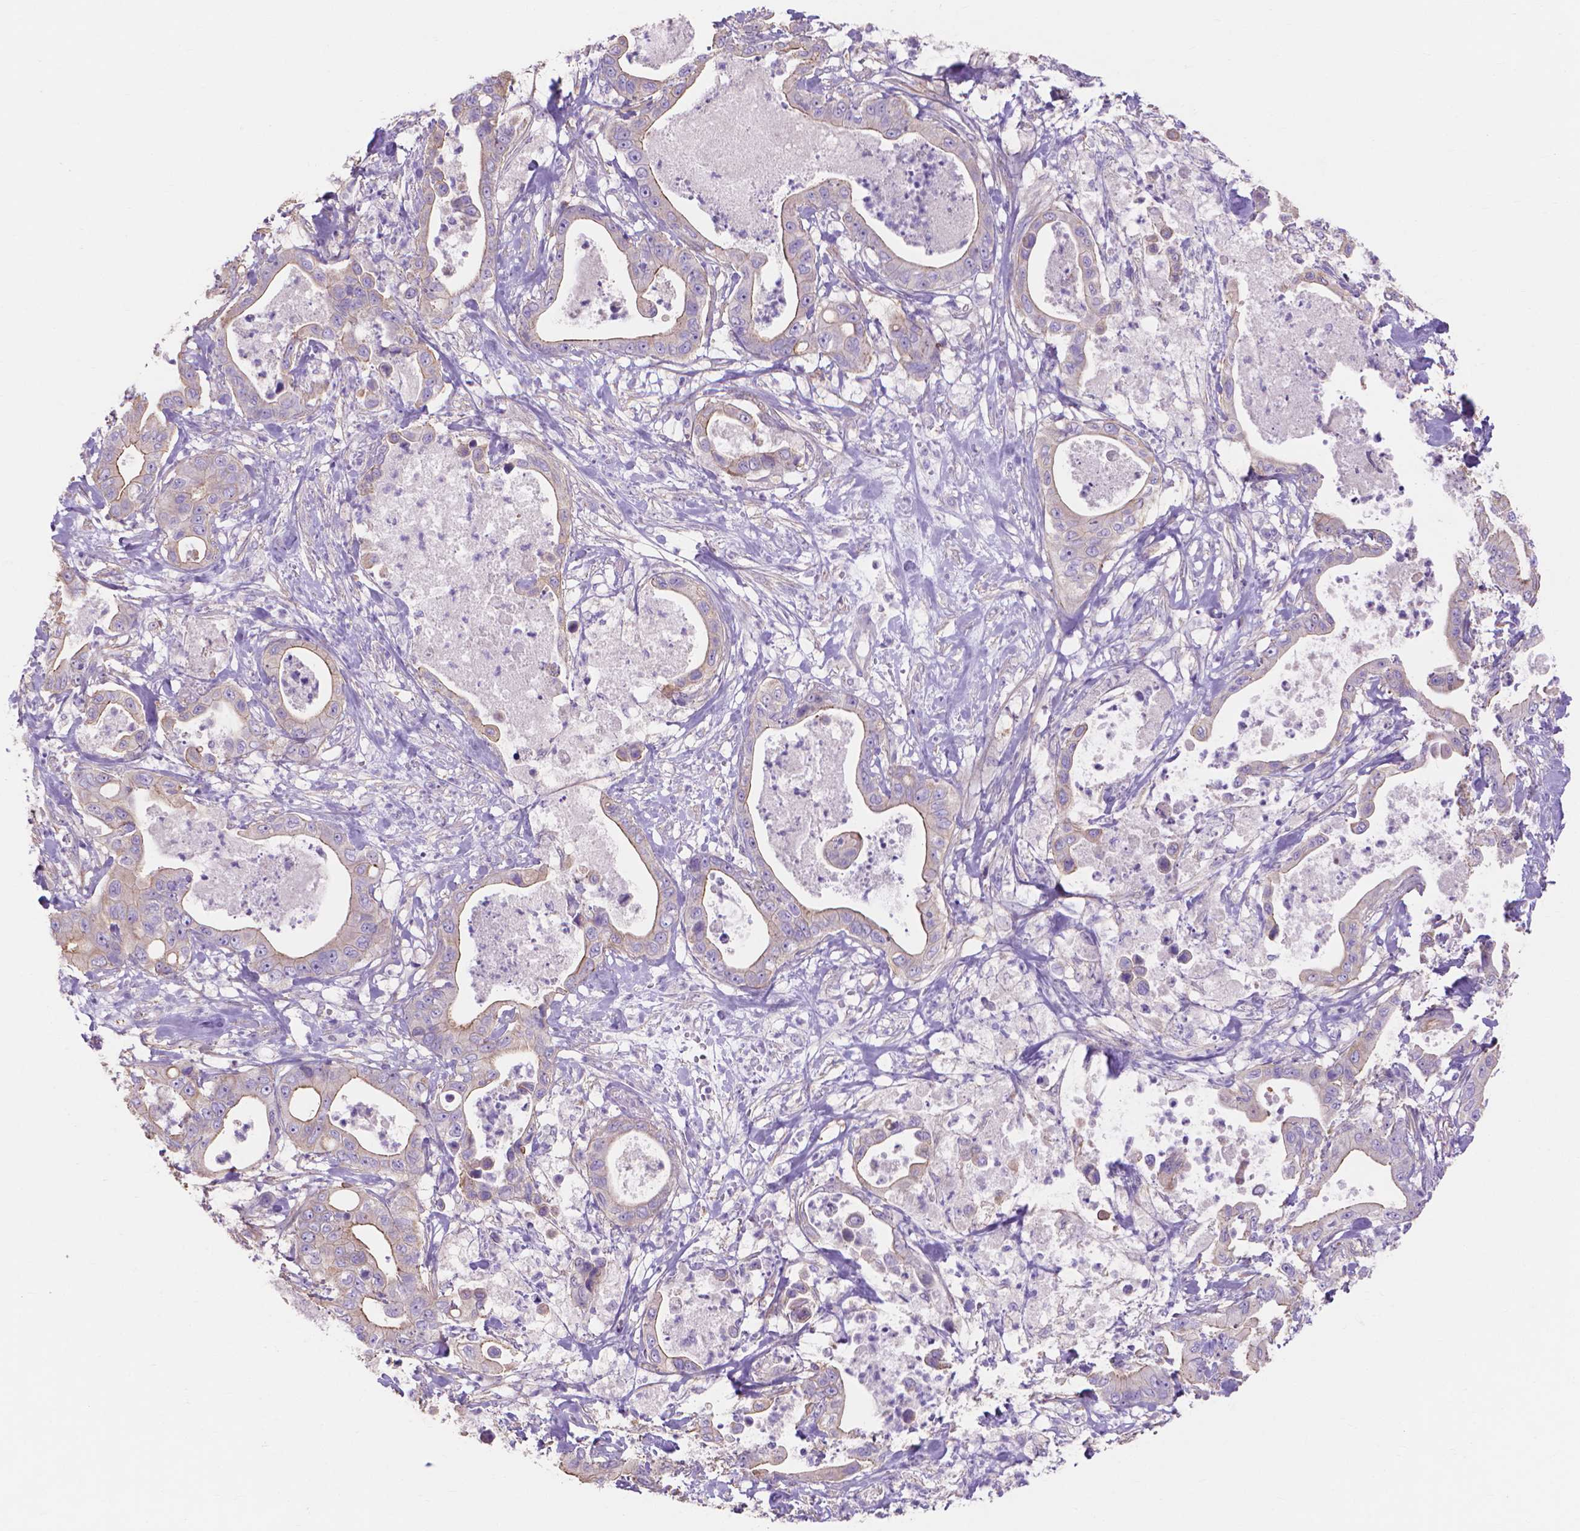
{"staining": {"intensity": "weak", "quantity": "<25%", "location": "cytoplasmic/membranous"}, "tissue": "pancreatic cancer", "cell_type": "Tumor cells", "image_type": "cancer", "snomed": [{"axis": "morphology", "description": "Adenocarcinoma, NOS"}, {"axis": "topography", "description": "Pancreas"}], "caption": "Tumor cells are negative for protein expression in human pancreatic cancer (adenocarcinoma).", "gene": "MBLAC1", "patient": {"sex": "male", "age": 71}}